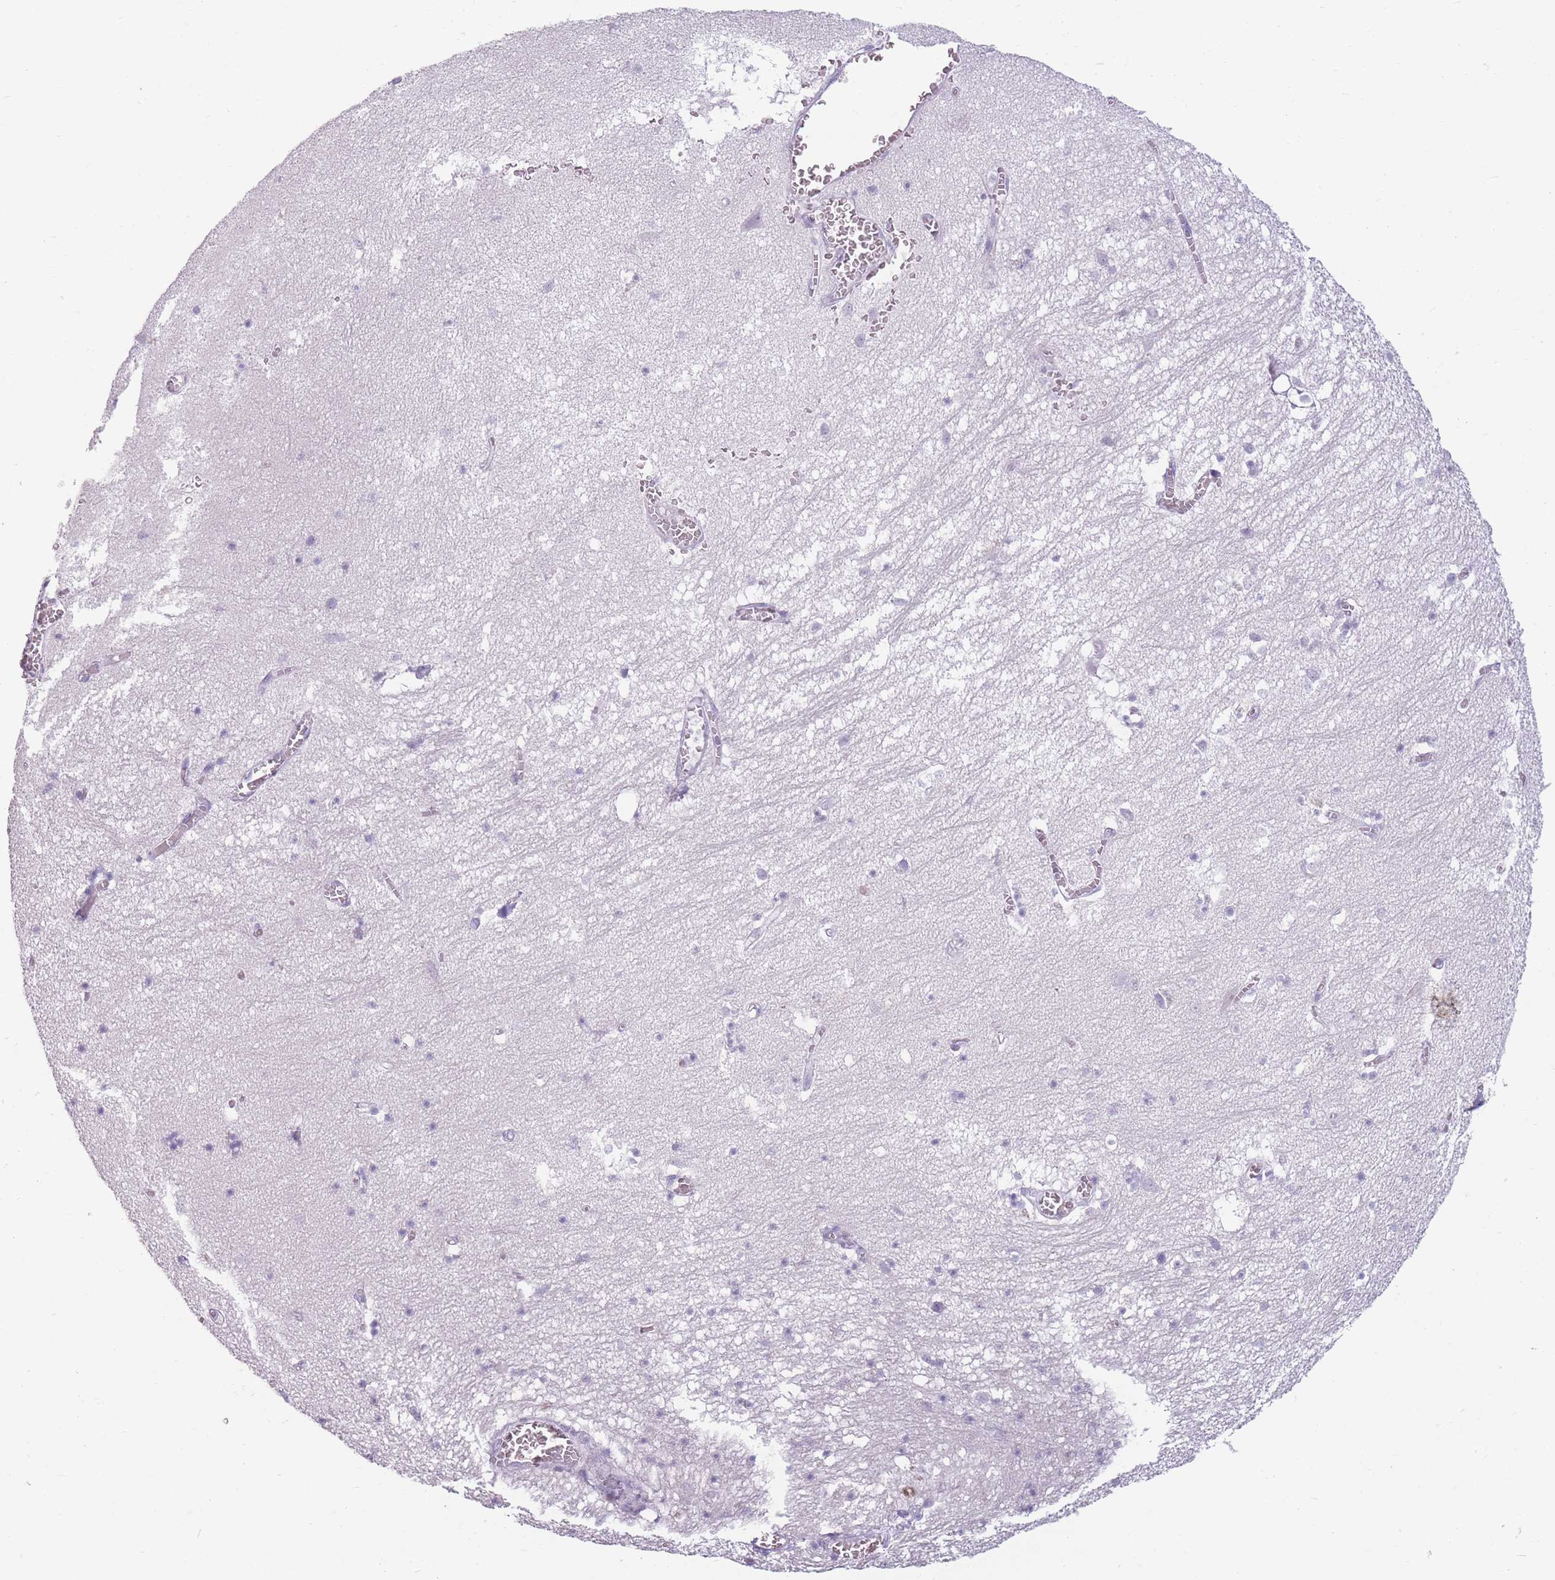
{"staining": {"intensity": "negative", "quantity": "none", "location": "none"}, "tissue": "hippocampus", "cell_type": "Glial cells", "image_type": "normal", "snomed": [{"axis": "morphology", "description": "Normal tissue, NOS"}, {"axis": "topography", "description": "Hippocampus"}], "caption": "High magnification brightfield microscopy of normal hippocampus stained with DAB (brown) and counterstained with hematoxylin (blue): glial cells show no significant positivity. The staining was performed using DAB (3,3'-diaminobenzidine) to visualize the protein expression in brown, while the nuclei were stained in blue with hematoxylin (Magnification: 20x).", "gene": "CCNO", "patient": {"sex": "female", "age": 64}}